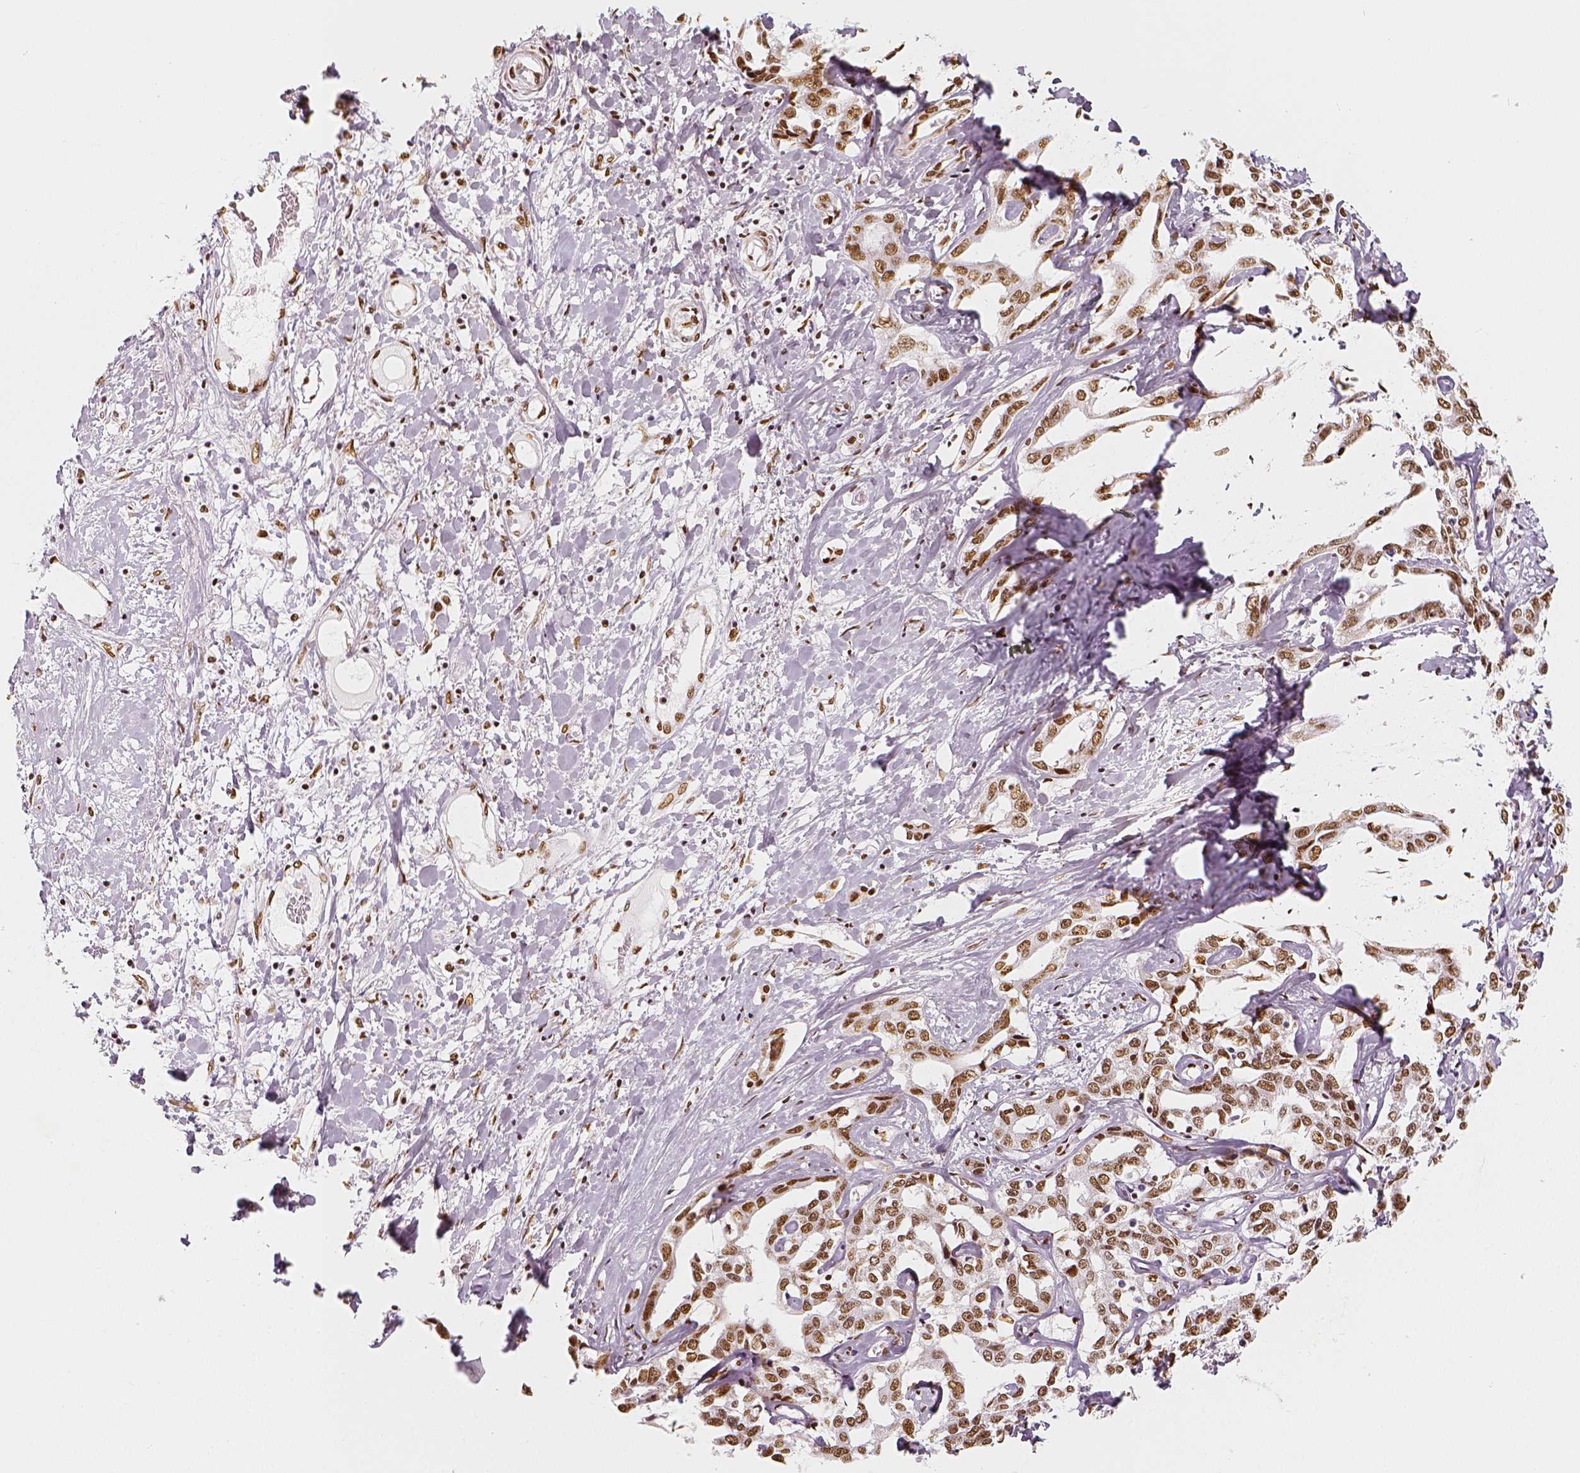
{"staining": {"intensity": "moderate", "quantity": ">75%", "location": "nuclear"}, "tissue": "liver cancer", "cell_type": "Tumor cells", "image_type": "cancer", "snomed": [{"axis": "morphology", "description": "Cholangiocarcinoma"}, {"axis": "topography", "description": "Liver"}], "caption": "Immunohistochemical staining of human liver cancer shows moderate nuclear protein positivity in approximately >75% of tumor cells. (Brightfield microscopy of DAB IHC at high magnification).", "gene": "KDM5B", "patient": {"sex": "male", "age": 59}}